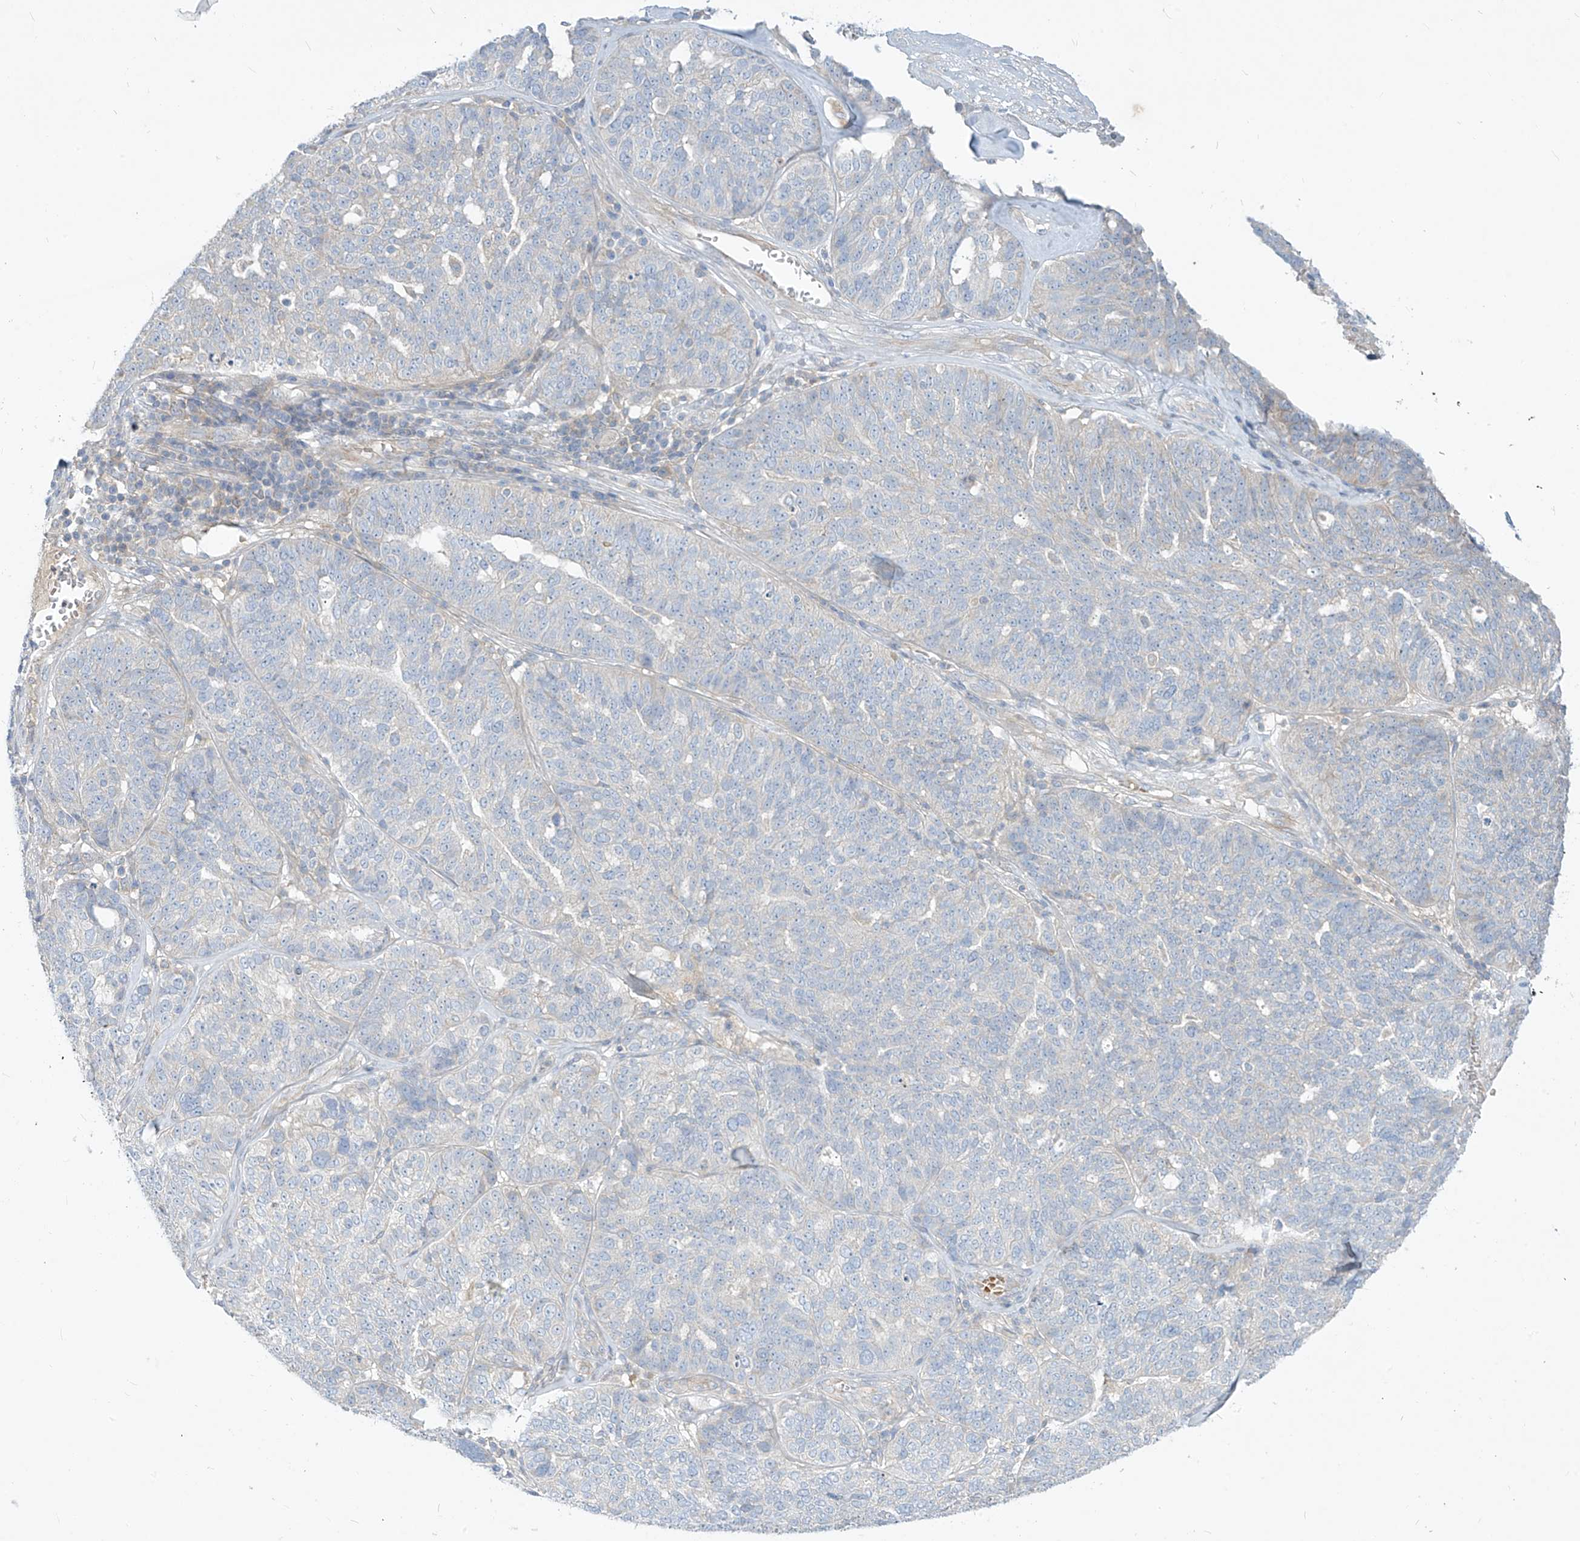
{"staining": {"intensity": "negative", "quantity": "none", "location": "none"}, "tissue": "ovarian cancer", "cell_type": "Tumor cells", "image_type": "cancer", "snomed": [{"axis": "morphology", "description": "Cystadenocarcinoma, serous, NOS"}, {"axis": "topography", "description": "Ovary"}], "caption": "This is a histopathology image of immunohistochemistry (IHC) staining of ovarian serous cystadenocarcinoma, which shows no positivity in tumor cells.", "gene": "DGKQ", "patient": {"sex": "female", "age": 59}}